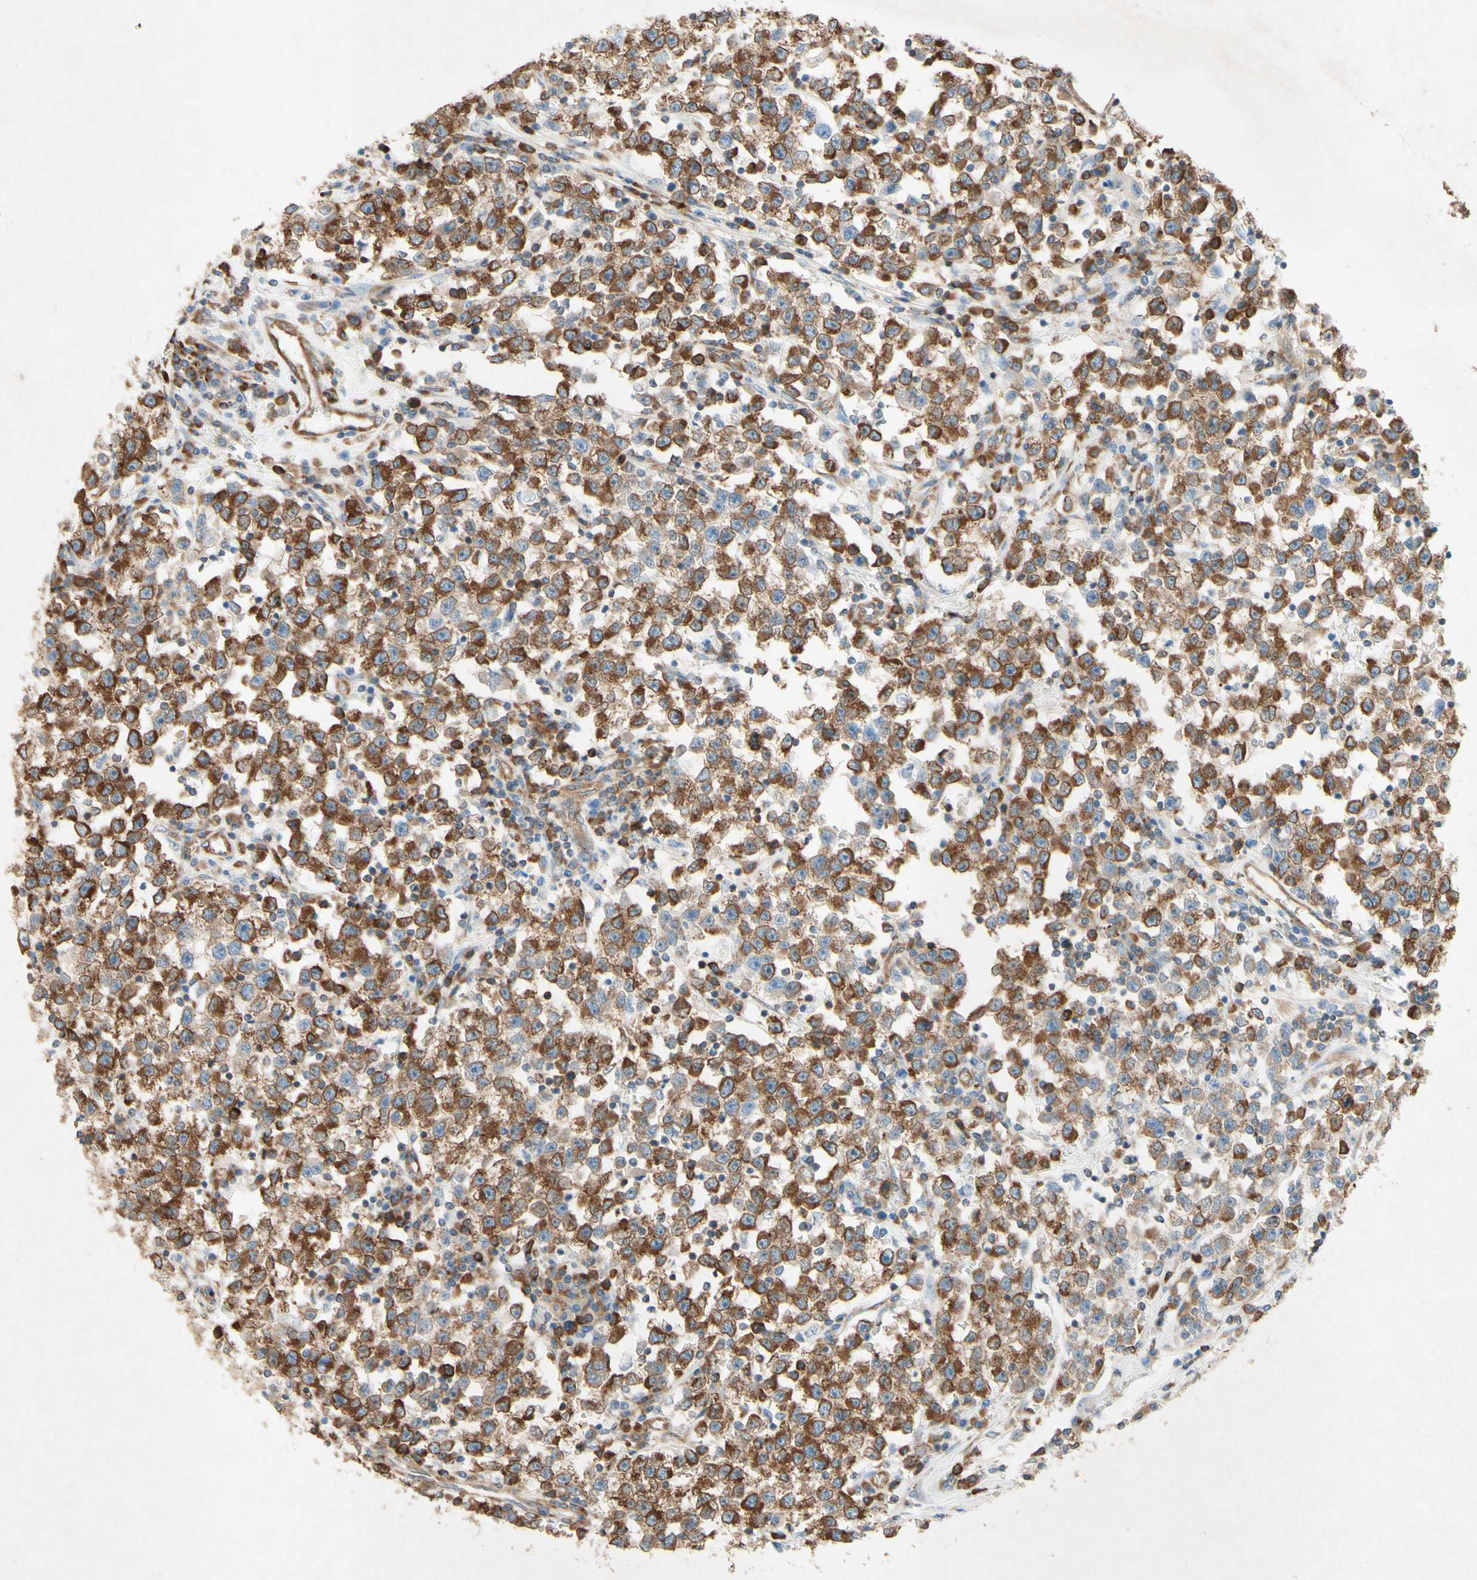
{"staining": {"intensity": "strong", "quantity": "25%-75%", "location": "cytoplasmic/membranous"}, "tissue": "testis cancer", "cell_type": "Tumor cells", "image_type": "cancer", "snomed": [{"axis": "morphology", "description": "Seminoma, NOS"}, {"axis": "topography", "description": "Testis"}], "caption": "Human seminoma (testis) stained for a protein (brown) demonstrates strong cytoplasmic/membranous positive positivity in about 25%-75% of tumor cells.", "gene": "PABPC1", "patient": {"sex": "male", "age": 22}}